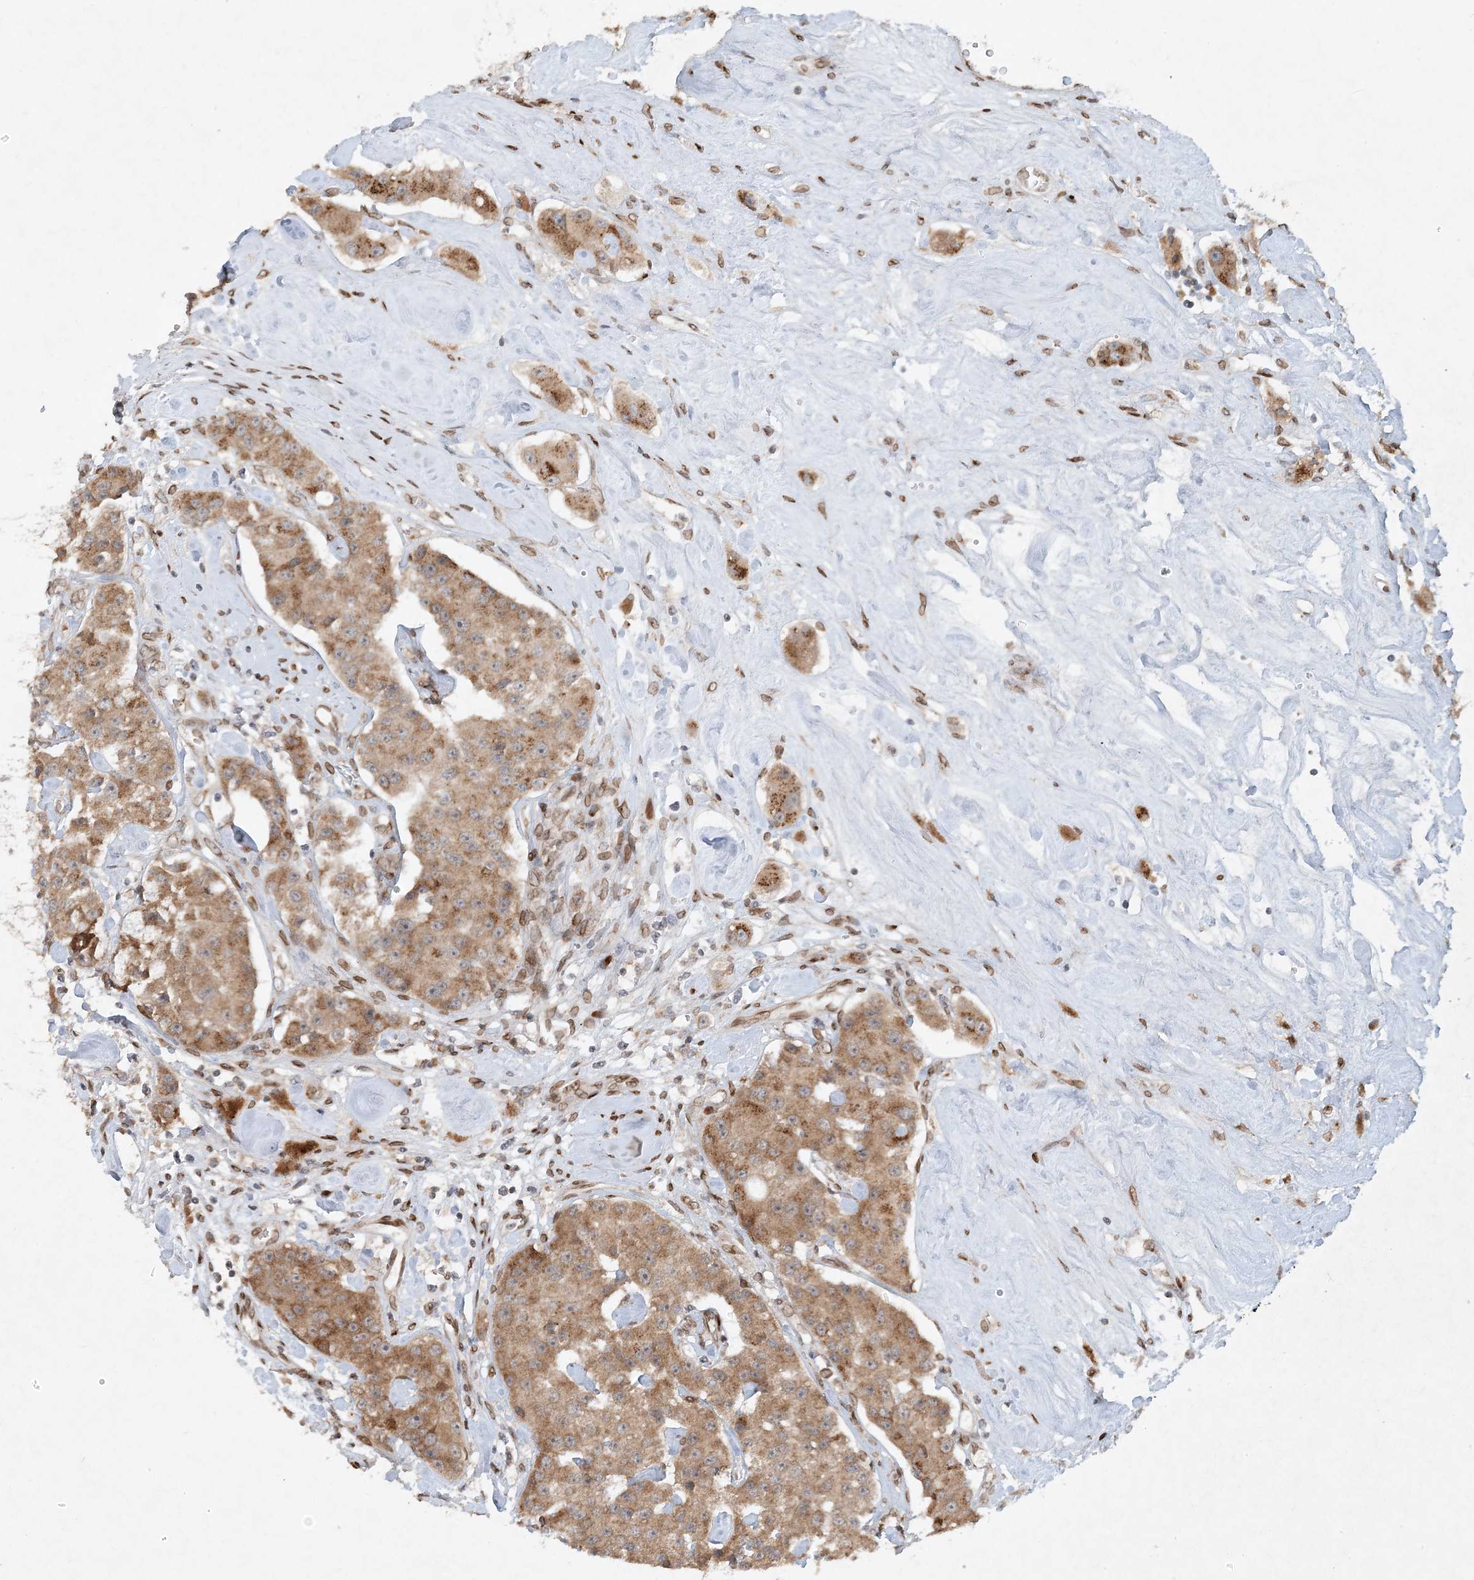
{"staining": {"intensity": "moderate", "quantity": ">75%", "location": "cytoplasmic/membranous"}, "tissue": "carcinoid", "cell_type": "Tumor cells", "image_type": "cancer", "snomed": [{"axis": "morphology", "description": "Carcinoid, malignant, NOS"}, {"axis": "topography", "description": "Pancreas"}], "caption": "An IHC photomicrograph of neoplastic tissue is shown. Protein staining in brown highlights moderate cytoplasmic/membranous positivity in malignant carcinoid within tumor cells.", "gene": "SLC35A2", "patient": {"sex": "male", "age": 41}}